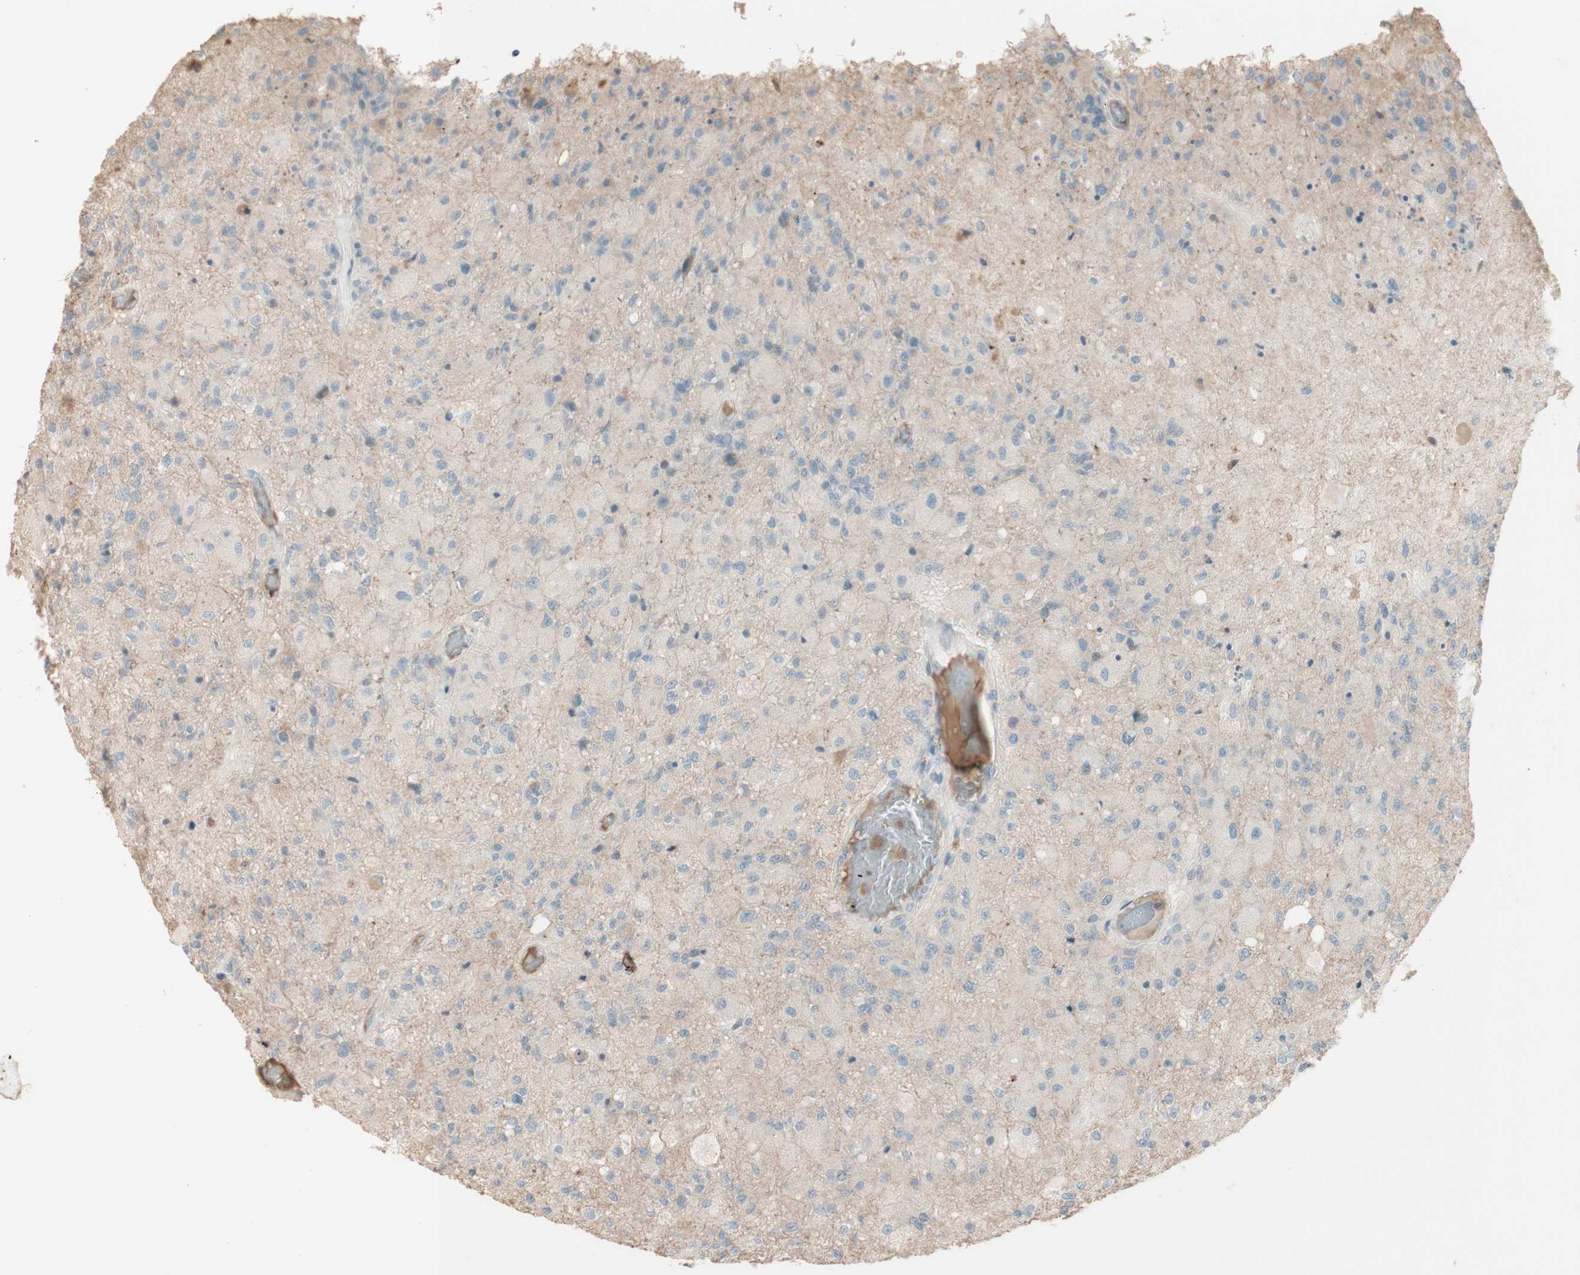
{"staining": {"intensity": "negative", "quantity": "none", "location": "none"}, "tissue": "glioma", "cell_type": "Tumor cells", "image_type": "cancer", "snomed": [{"axis": "morphology", "description": "Normal tissue, NOS"}, {"axis": "morphology", "description": "Glioma, malignant, High grade"}, {"axis": "topography", "description": "Cerebral cortex"}], "caption": "The image exhibits no significant positivity in tumor cells of glioma.", "gene": "IFNG", "patient": {"sex": "male", "age": 77}}